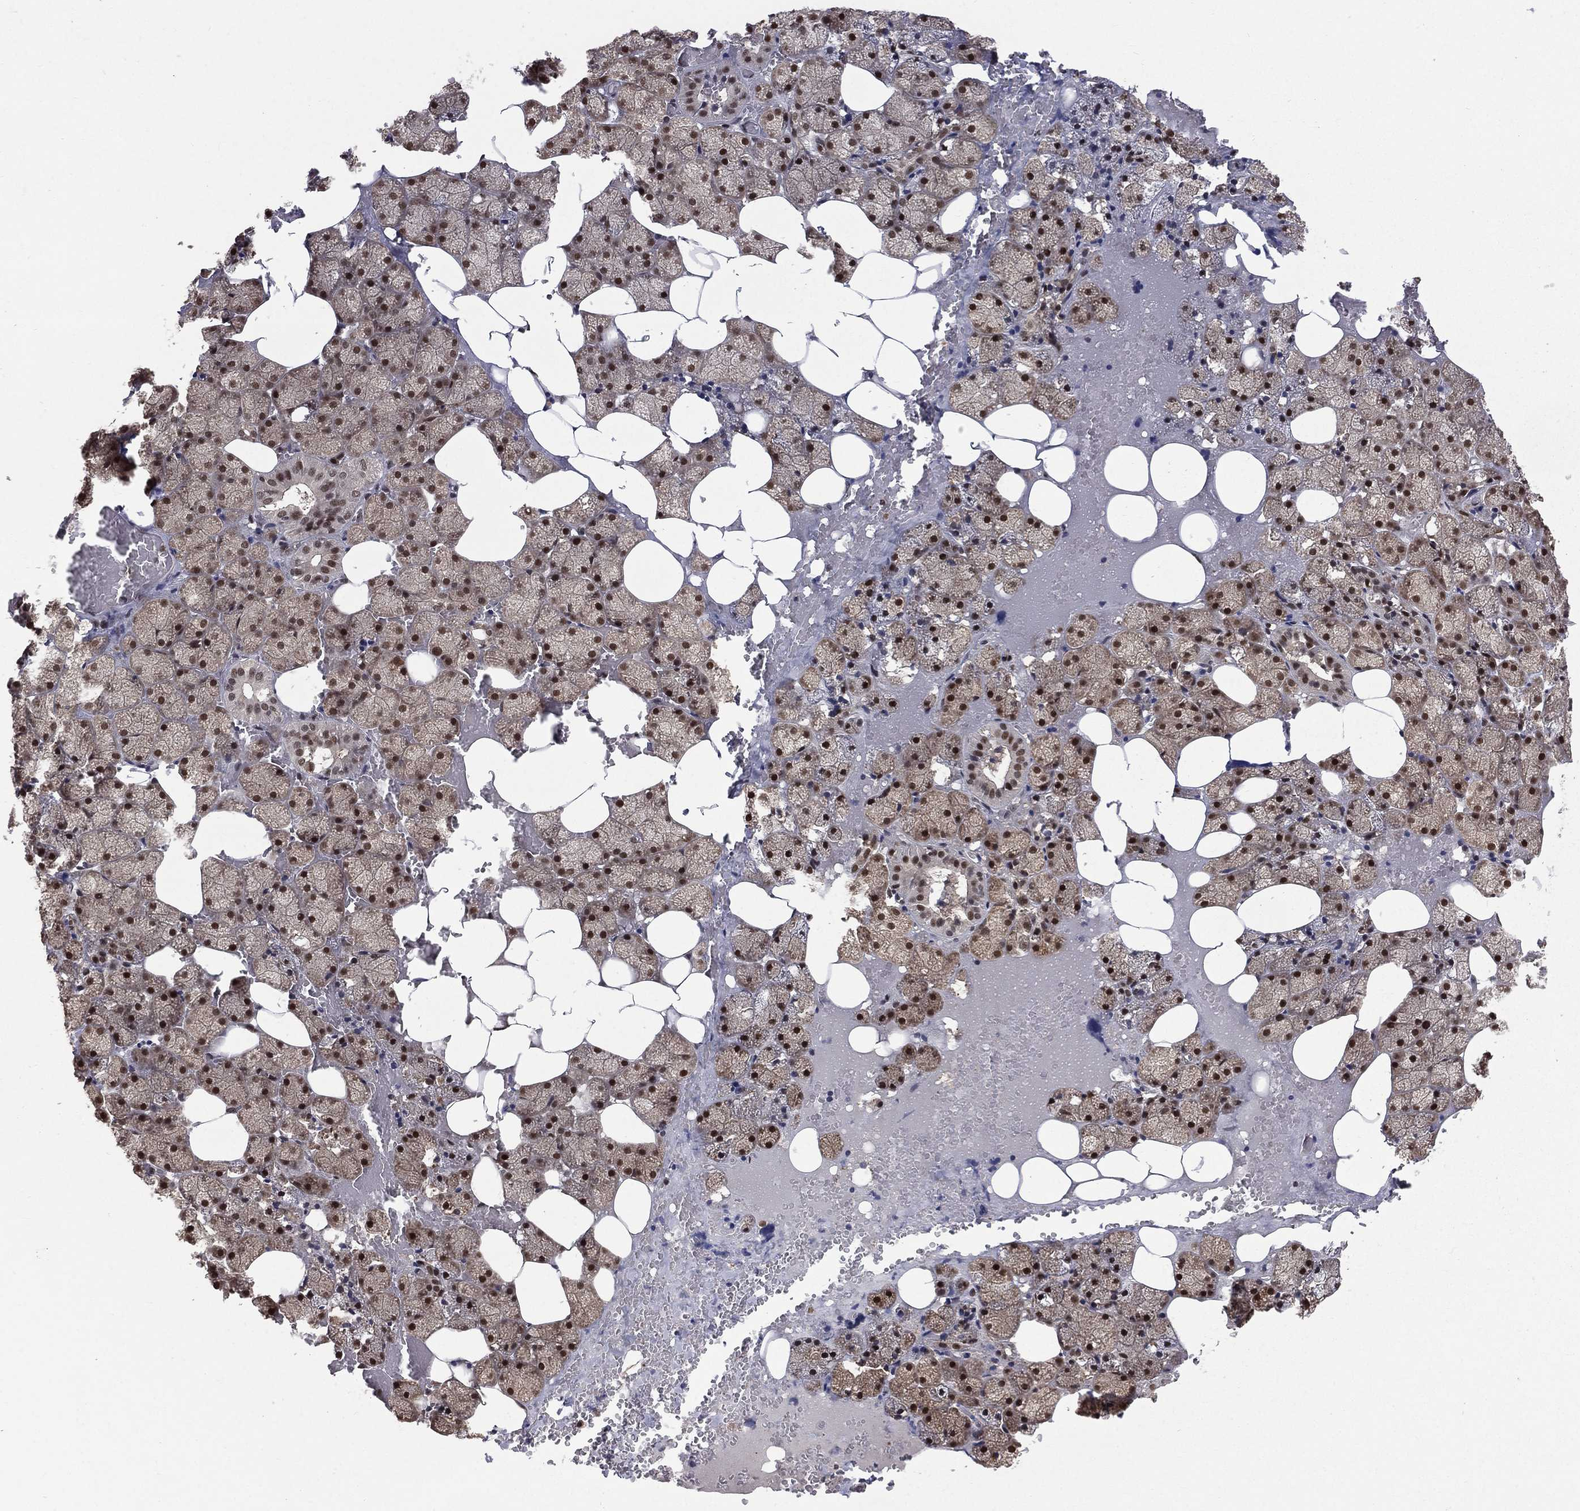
{"staining": {"intensity": "strong", "quantity": "25%-75%", "location": "nuclear"}, "tissue": "salivary gland", "cell_type": "Glandular cells", "image_type": "normal", "snomed": [{"axis": "morphology", "description": "Normal tissue, NOS"}, {"axis": "topography", "description": "Salivary gland"}], "caption": "The immunohistochemical stain highlights strong nuclear staining in glandular cells of normal salivary gland.", "gene": "JMJD6", "patient": {"sex": "male", "age": 38}}